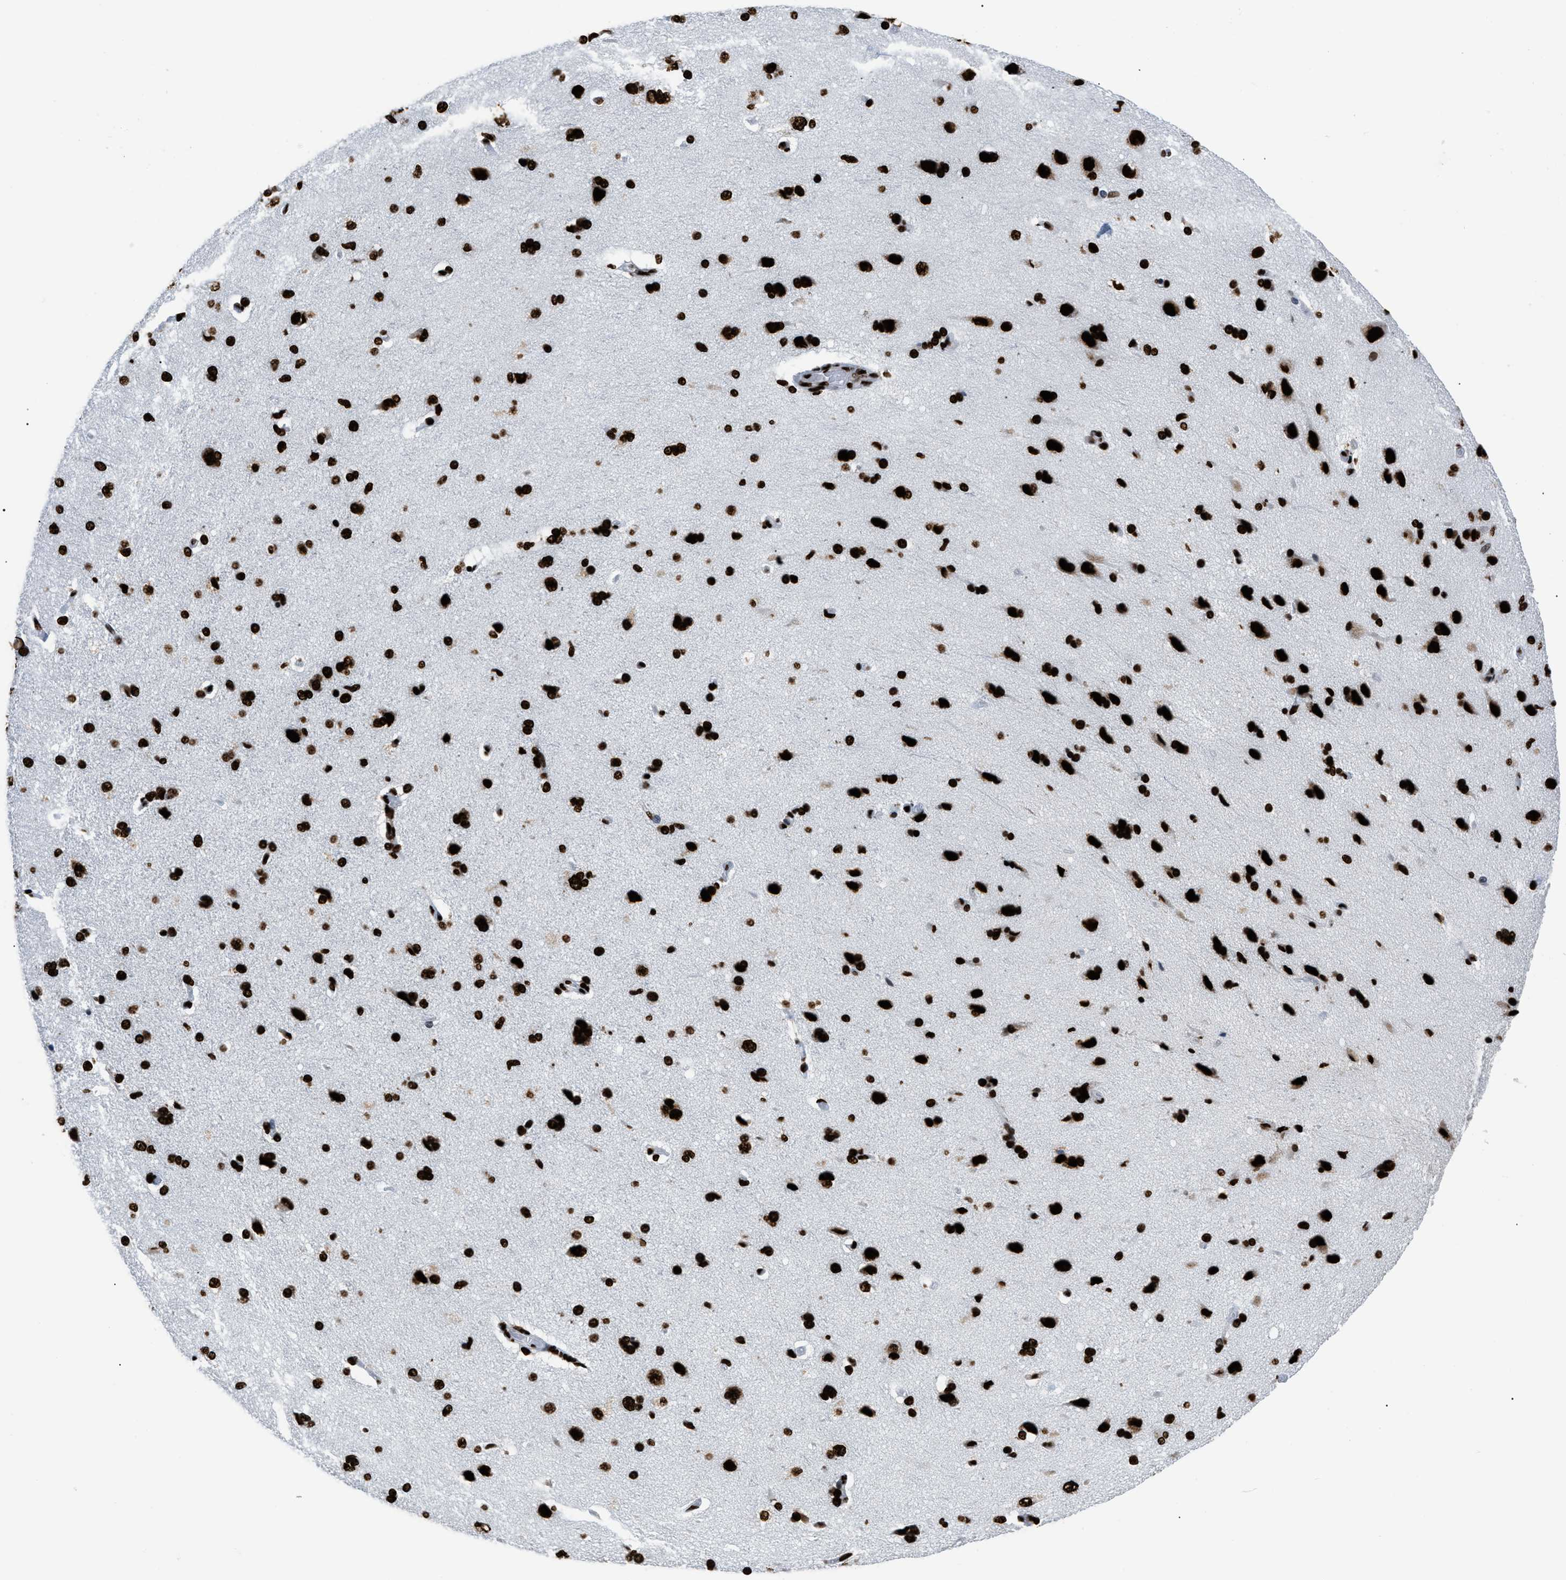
{"staining": {"intensity": "strong", "quantity": ">75%", "location": "nuclear"}, "tissue": "cerebral cortex", "cell_type": "Endothelial cells", "image_type": "normal", "snomed": [{"axis": "morphology", "description": "Normal tissue, NOS"}, {"axis": "topography", "description": "Cerebral cortex"}], "caption": "The image demonstrates staining of benign cerebral cortex, revealing strong nuclear protein positivity (brown color) within endothelial cells. (DAB IHC, brown staining for protein, blue staining for nuclei).", "gene": "HNRNPM", "patient": {"sex": "male", "age": 62}}